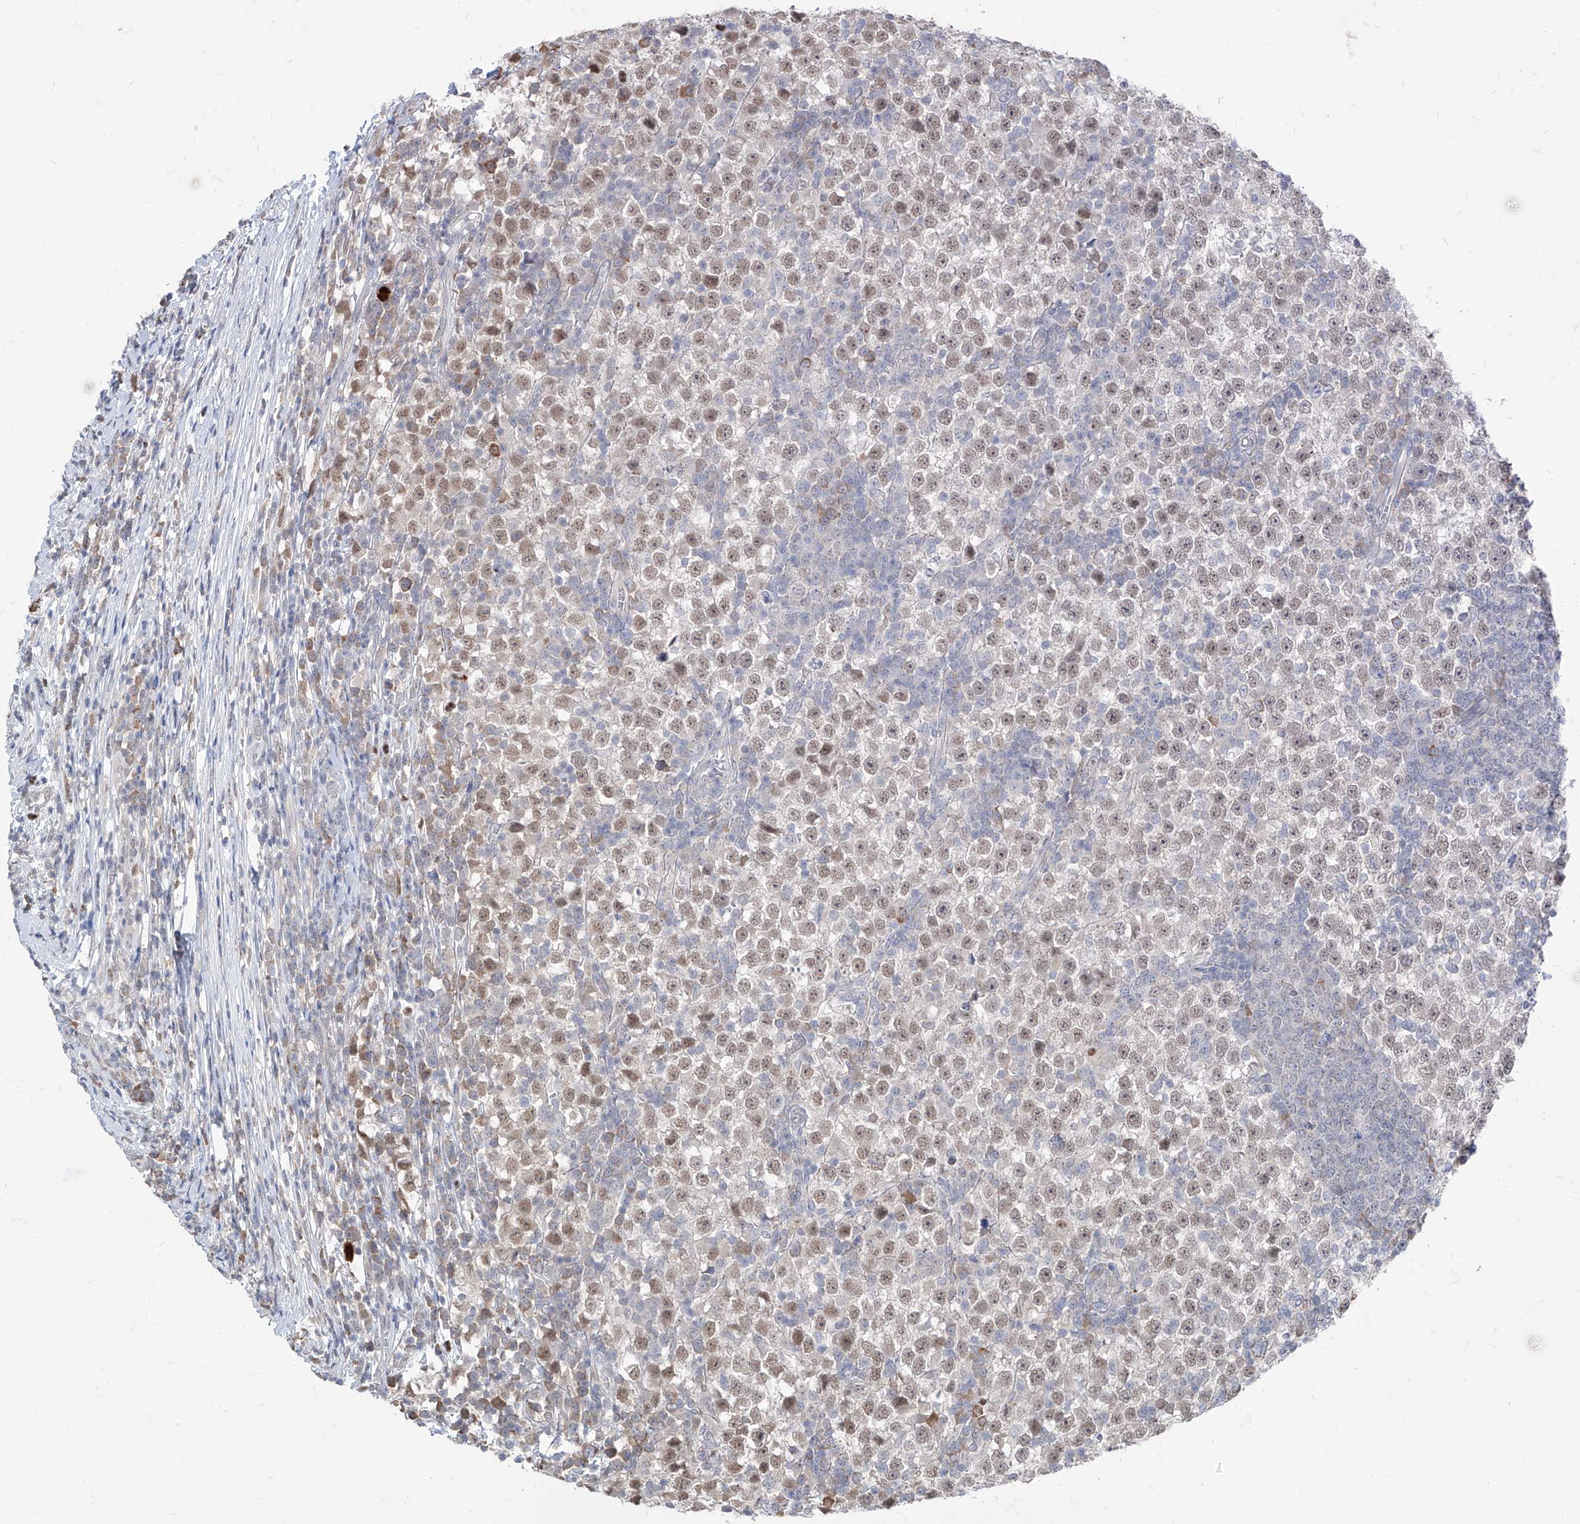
{"staining": {"intensity": "weak", "quantity": "25%-75%", "location": "nuclear"}, "tissue": "testis cancer", "cell_type": "Tumor cells", "image_type": "cancer", "snomed": [{"axis": "morphology", "description": "Seminoma, NOS"}, {"axis": "topography", "description": "Testis"}], "caption": "The immunohistochemical stain shows weak nuclear expression in tumor cells of testis cancer (seminoma) tissue. Nuclei are stained in blue.", "gene": "BROX", "patient": {"sex": "male", "age": 65}}